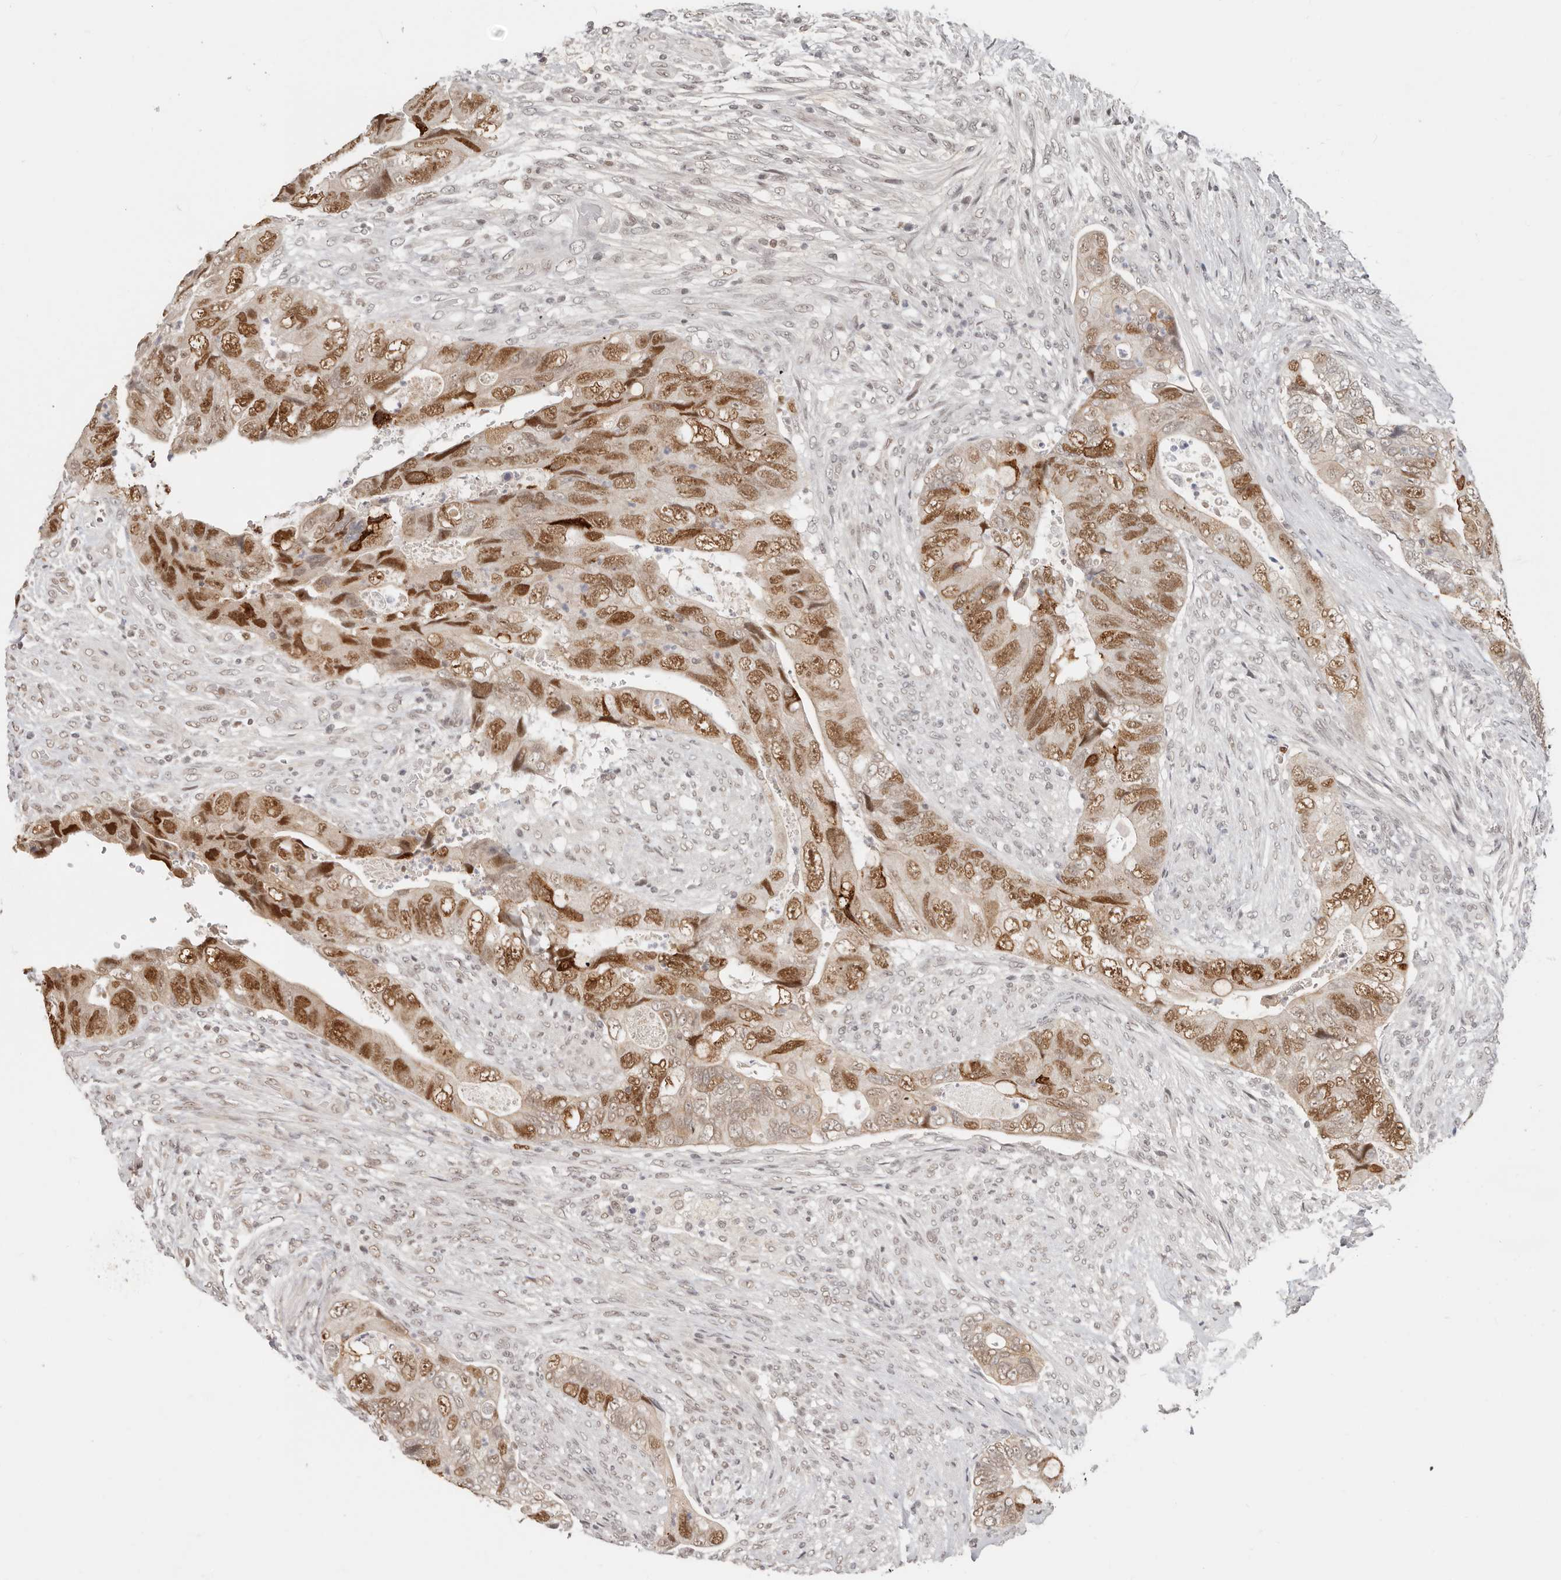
{"staining": {"intensity": "moderate", "quantity": "25%-75%", "location": "nuclear"}, "tissue": "colorectal cancer", "cell_type": "Tumor cells", "image_type": "cancer", "snomed": [{"axis": "morphology", "description": "Adenocarcinoma, NOS"}, {"axis": "topography", "description": "Rectum"}], "caption": "IHC of adenocarcinoma (colorectal) displays medium levels of moderate nuclear positivity in about 25%-75% of tumor cells. (brown staining indicates protein expression, while blue staining denotes nuclei).", "gene": "RFC2", "patient": {"sex": "male", "age": 63}}